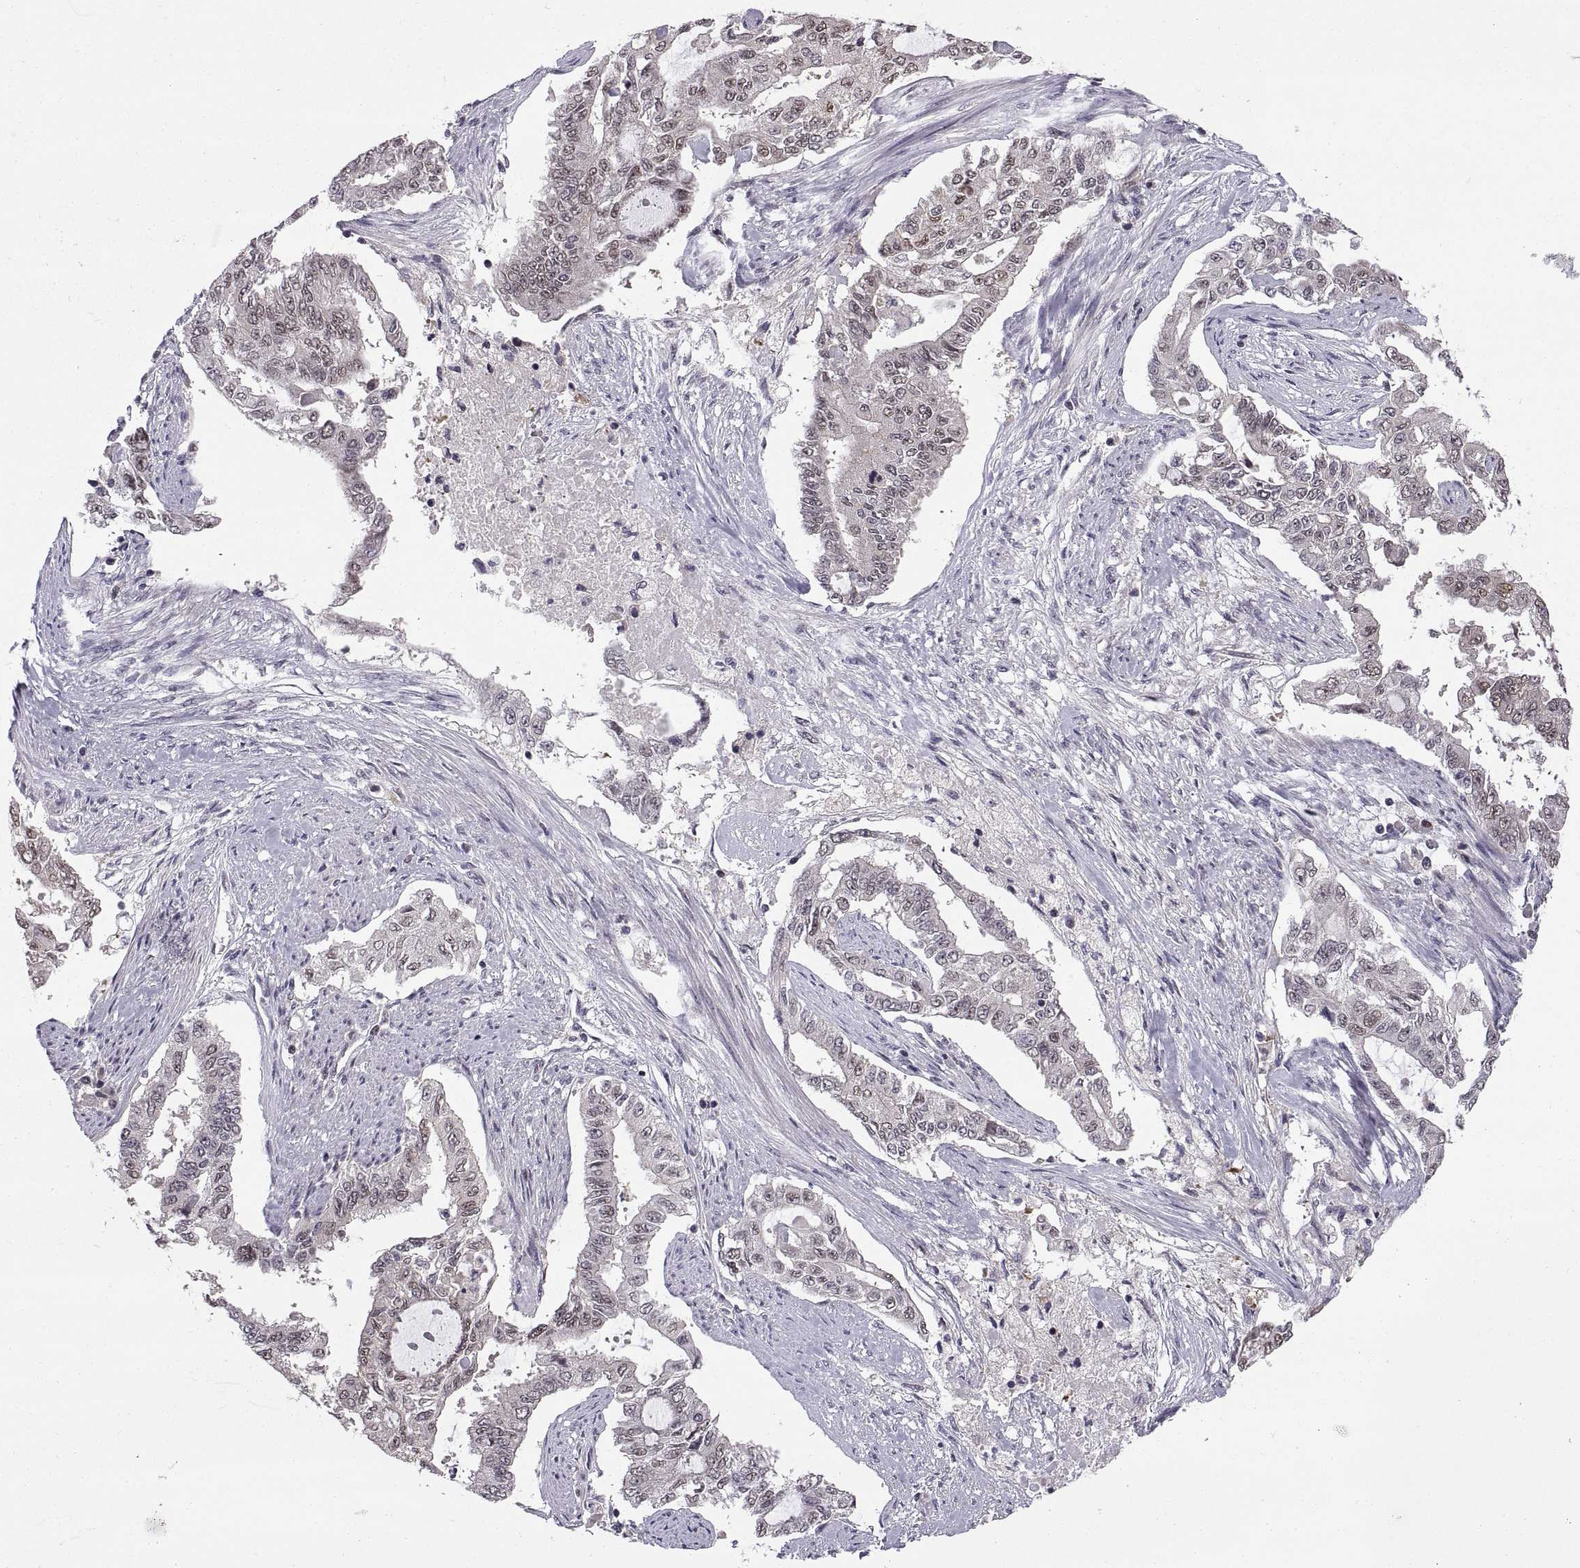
{"staining": {"intensity": "negative", "quantity": "none", "location": "none"}, "tissue": "endometrial cancer", "cell_type": "Tumor cells", "image_type": "cancer", "snomed": [{"axis": "morphology", "description": "Adenocarcinoma, NOS"}, {"axis": "topography", "description": "Uterus"}], "caption": "This is an IHC photomicrograph of endometrial cancer. There is no expression in tumor cells.", "gene": "CHFR", "patient": {"sex": "female", "age": 59}}